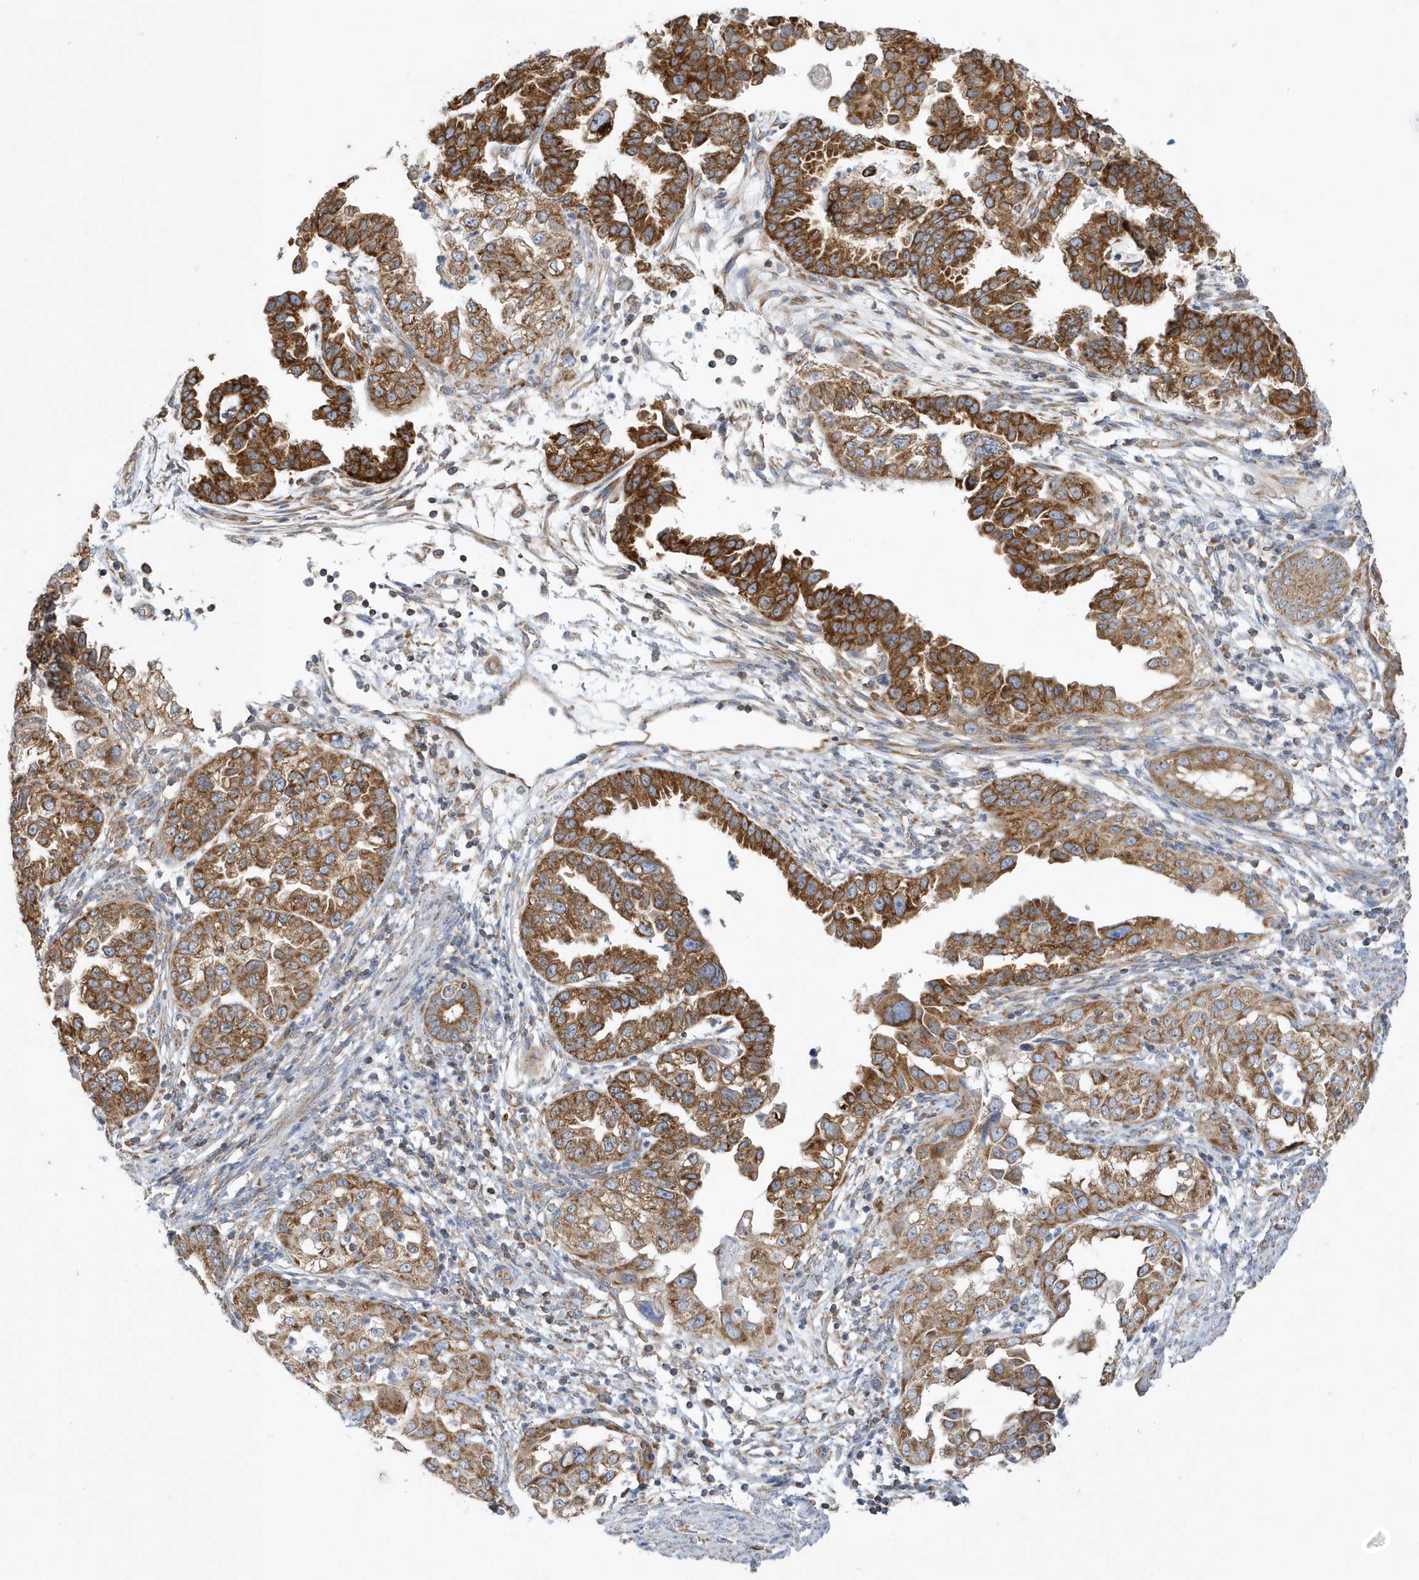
{"staining": {"intensity": "strong", "quantity": ">75%", "location": "cytoplasmic/membranous"}, "tissue": "endometrial cancer", "cell_type": "Tumor cells", "image_type": "cancer", "snomed": [{"axis": "morphology", "description": "Adenocarcinoma, NOS"}, {"axis": "topography", "description": "Endometrium"}], "caption": "About >75% of tumor cells in human endometrial cancer (adenocarcinoma) reveal strong cytoplasmic/membranous protein expression as visualized by brown immunohistochemical staining.", "gene": "SPATA5", "patient": {"sex": "female", "age": 85}}